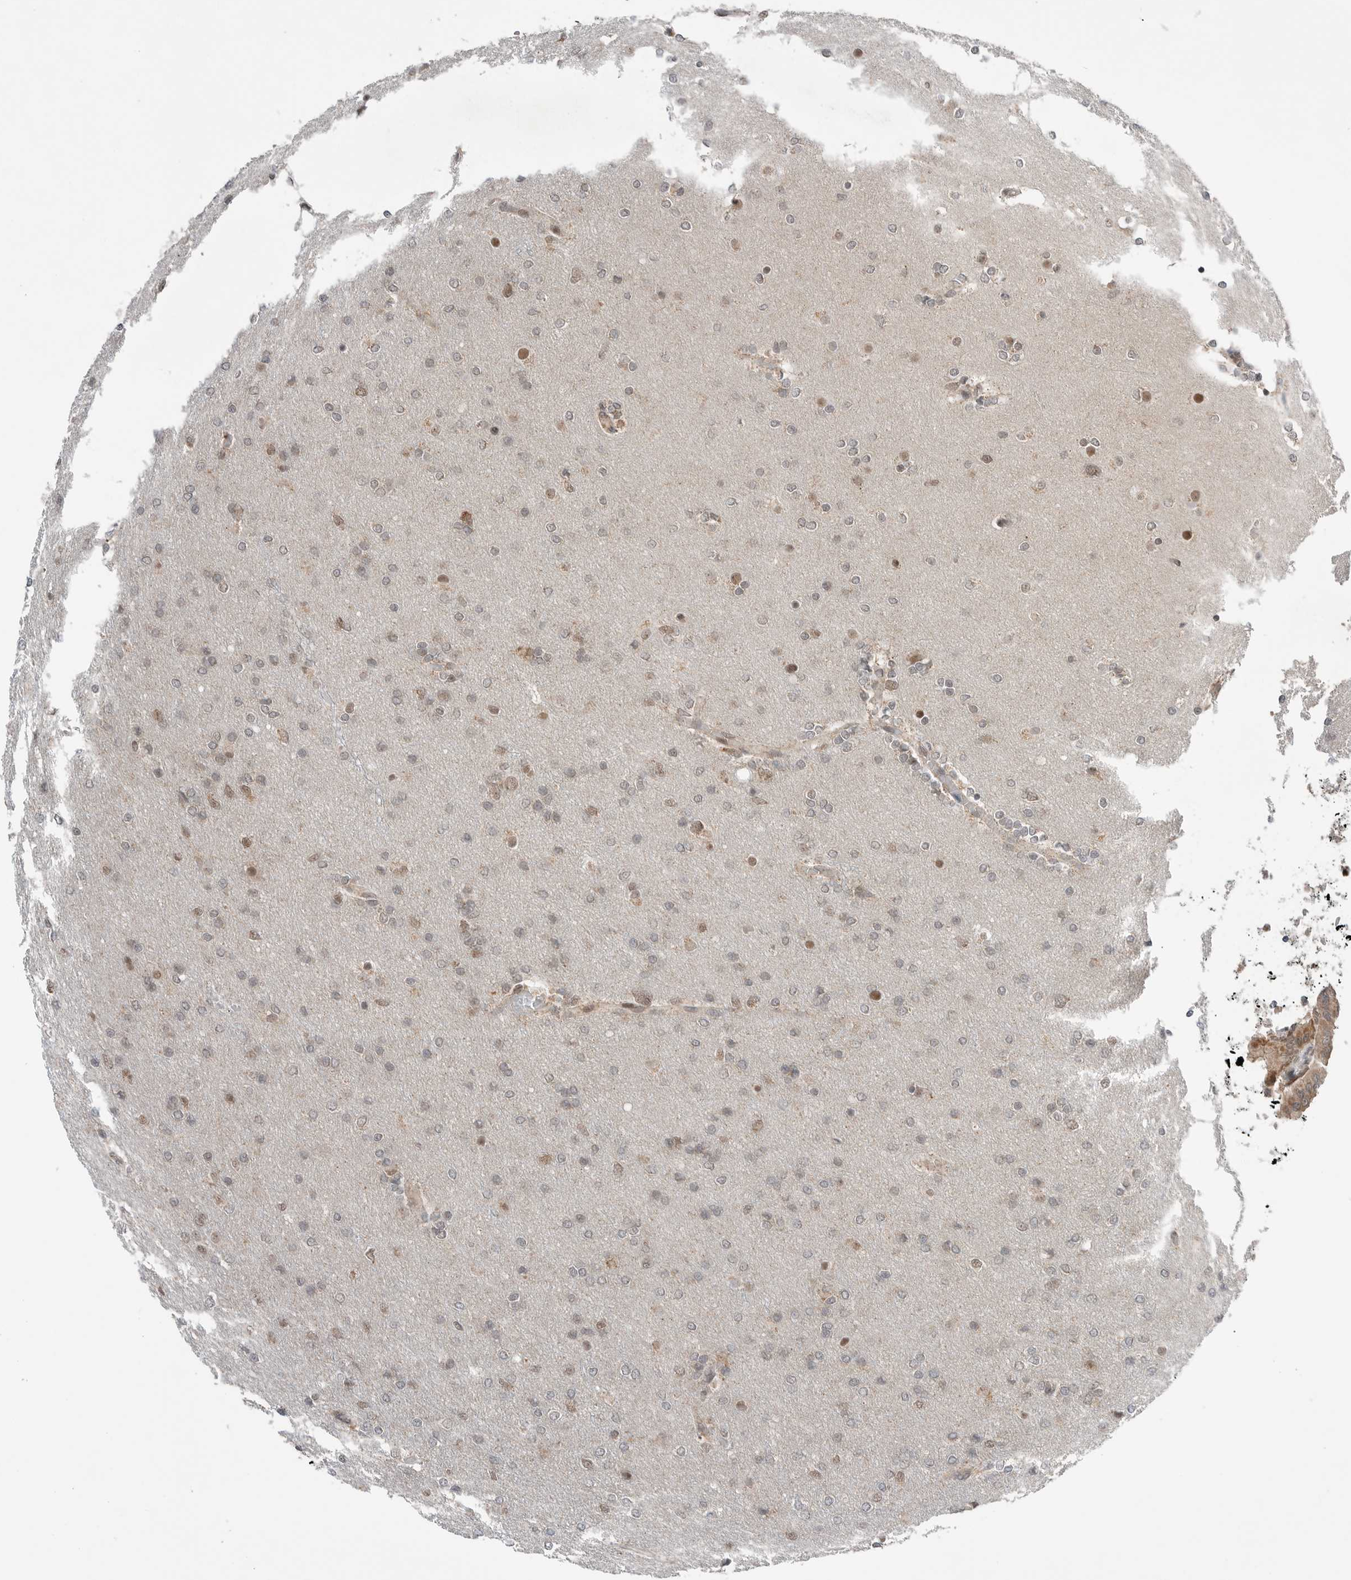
{"staining": {"intensity": "weak", "quantity": "25%-75%", "location": "nuclear"}, "tissue": "glioma", "cell_type": "Tumor cells", "image_type": "cancer", "snomed": [{"axis": "morphology", "description": "Glioma, malignant, High grade"}, {"axis": "topography", "description": "Cerebral cortex"}], "caption": "Malignant glioma (high-grade) was stained to show a protein in brown. There is low levels of weak nuclear positivity in approximately 25%-75% of tumor cells. (DAB IHC with brightfield microscopy, high magnification).", "gene": "NTAQ1", "patient": {"sex": "female", "age": 36}}